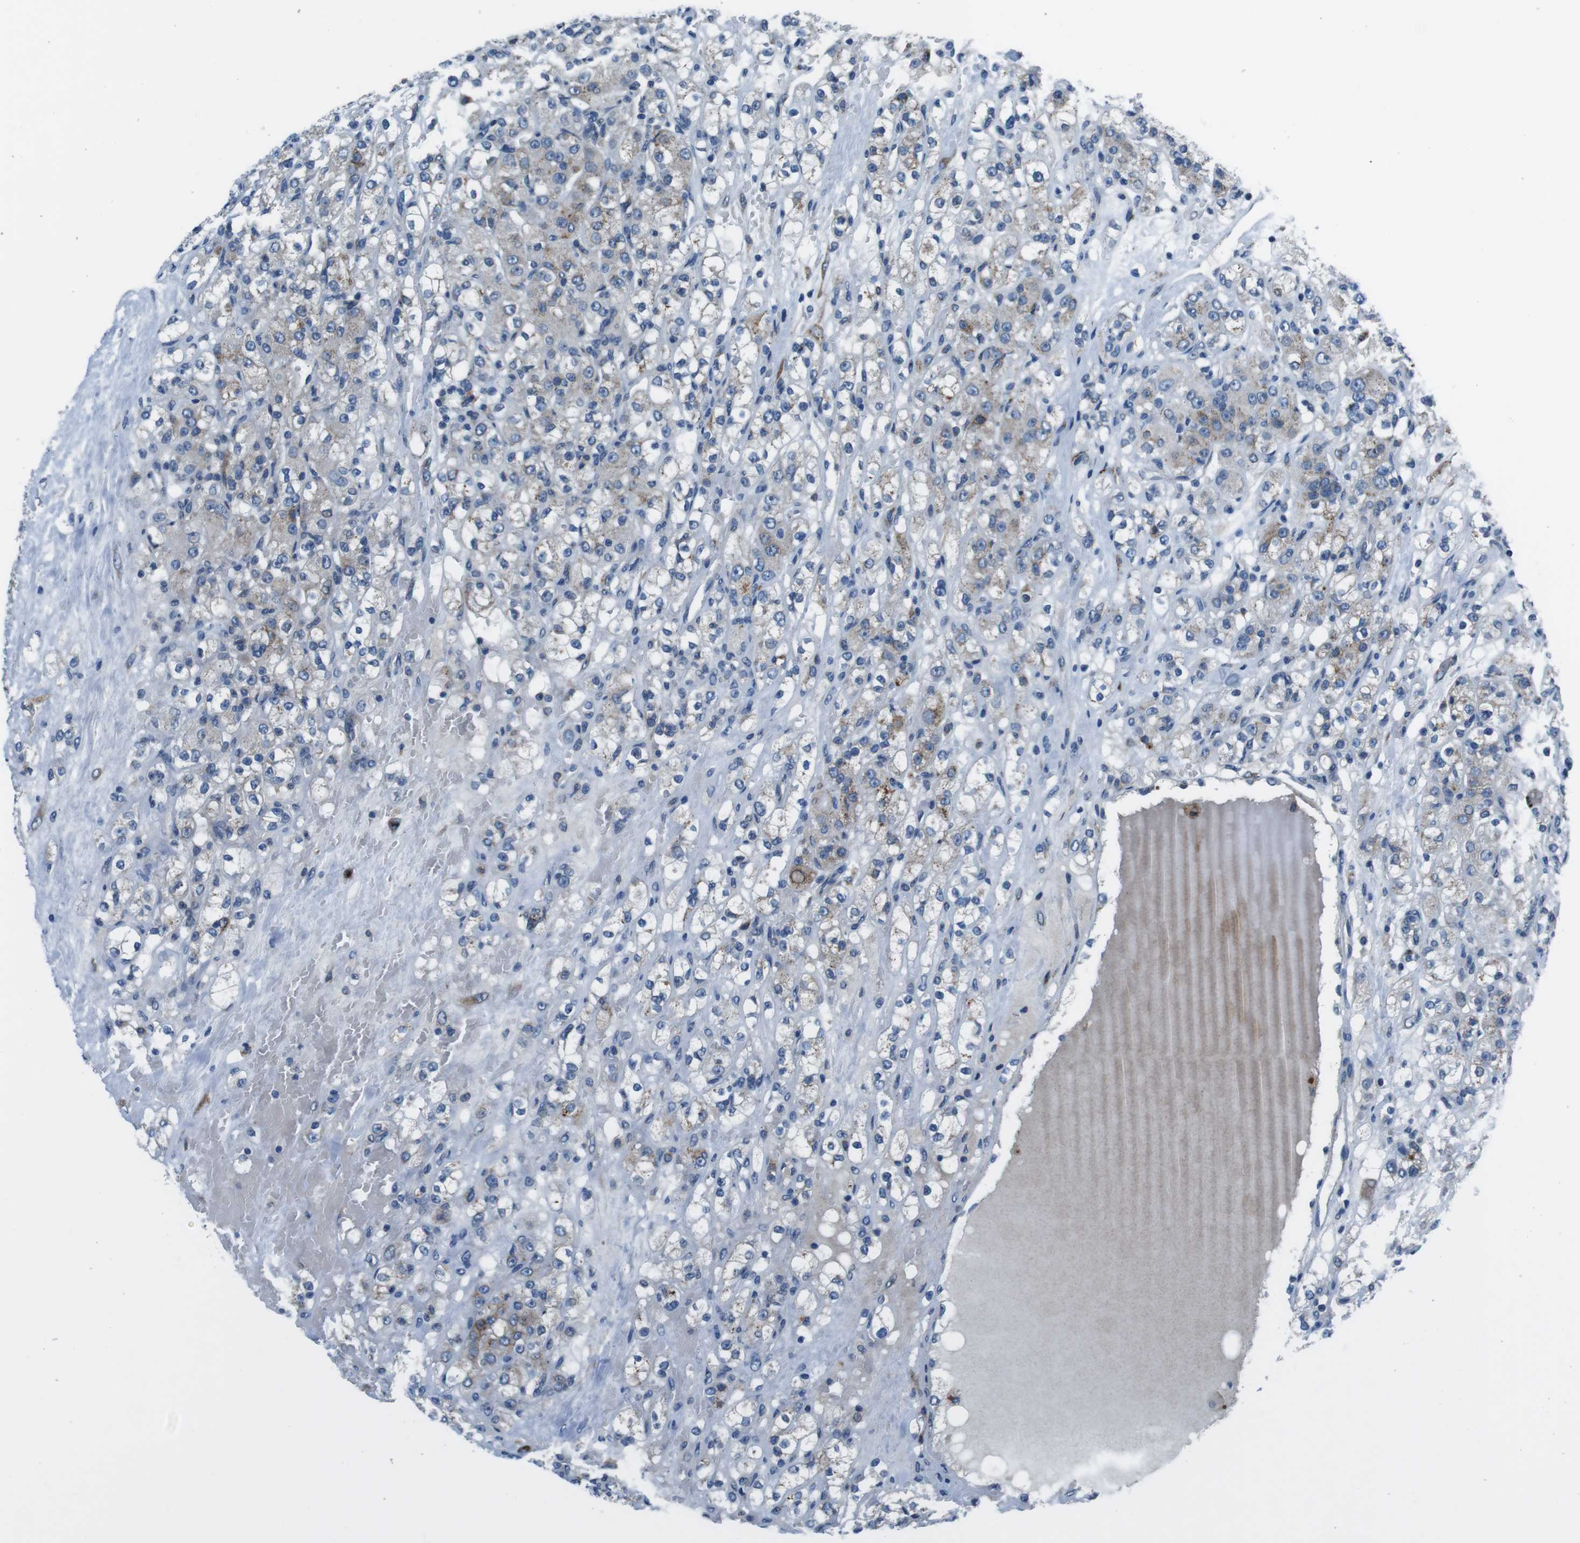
{"staining": {"intensity": "negative", "quantity": "none", "location": "none"}, "tissue": "renal cancer", "cell_type": "Tumor cells", "image_type": "cancer", "snomed": [{"axis": "morphology", "description": "Normal tissue, NOS"}, {"axis": "morphology", "description": "Adenocarcinoma, NOS"}, {"axis": "topography", "description": "Kidney"}], "caption": "An immunohistochemistry histopathology image of adenocarcinoma (renal) is shown. There is no staining in tumor cells of adenocarcinoma (renal). Nuclei are stained in blue.", "gene": "NUCB2", "patient": {"sex": "male", "age": 61}}